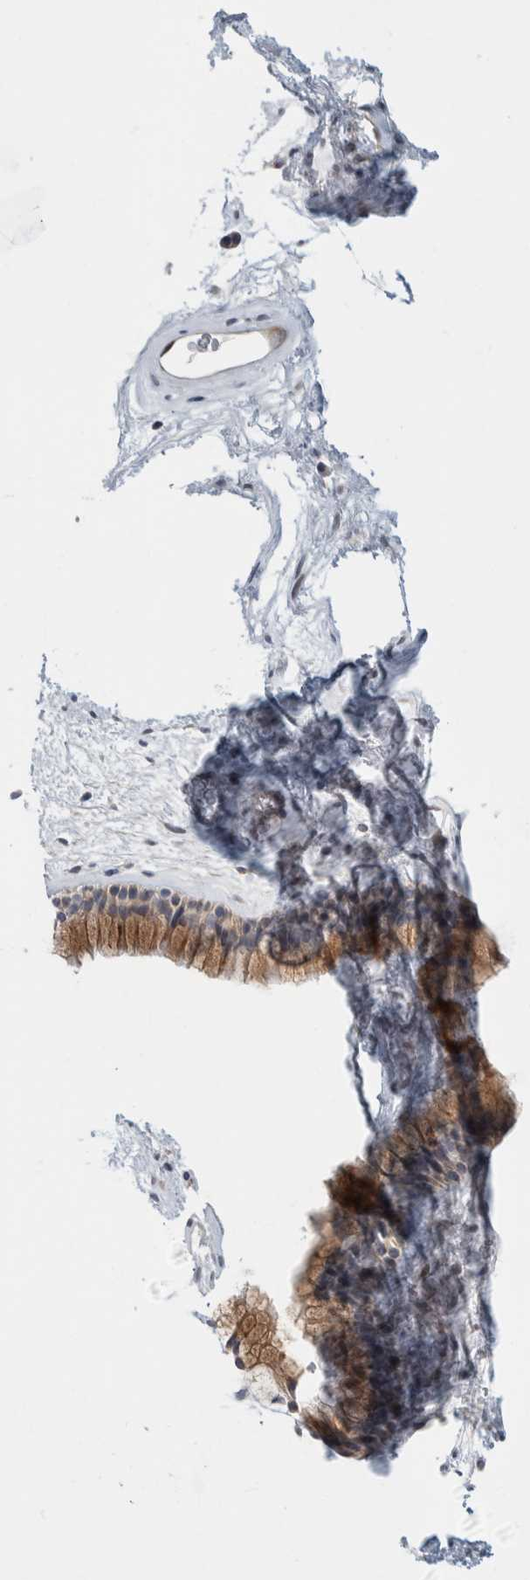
{"staining": {"intensity": "weak", "quantity": ">75%", "location": "cytoplasmic/membranous"}, "tissue": "nasopharynx", "cell_type": "Respiratory epithelial cells", "image_type": "normal", "snomed": [{"axis": "morphology", "description": "Normal tissue, NOS"}, {"axis": "morphology", "description": "Inflammation, NOS"}, {"axis": "topography", "description": "Nasopharynx"}], "caption": "Human nasopharynx stained with a protein marker displays weak staining in respiratory epithelial cells.", "gene": "NCR3LG1", "patient": {"sex": "male", "age": 48}}